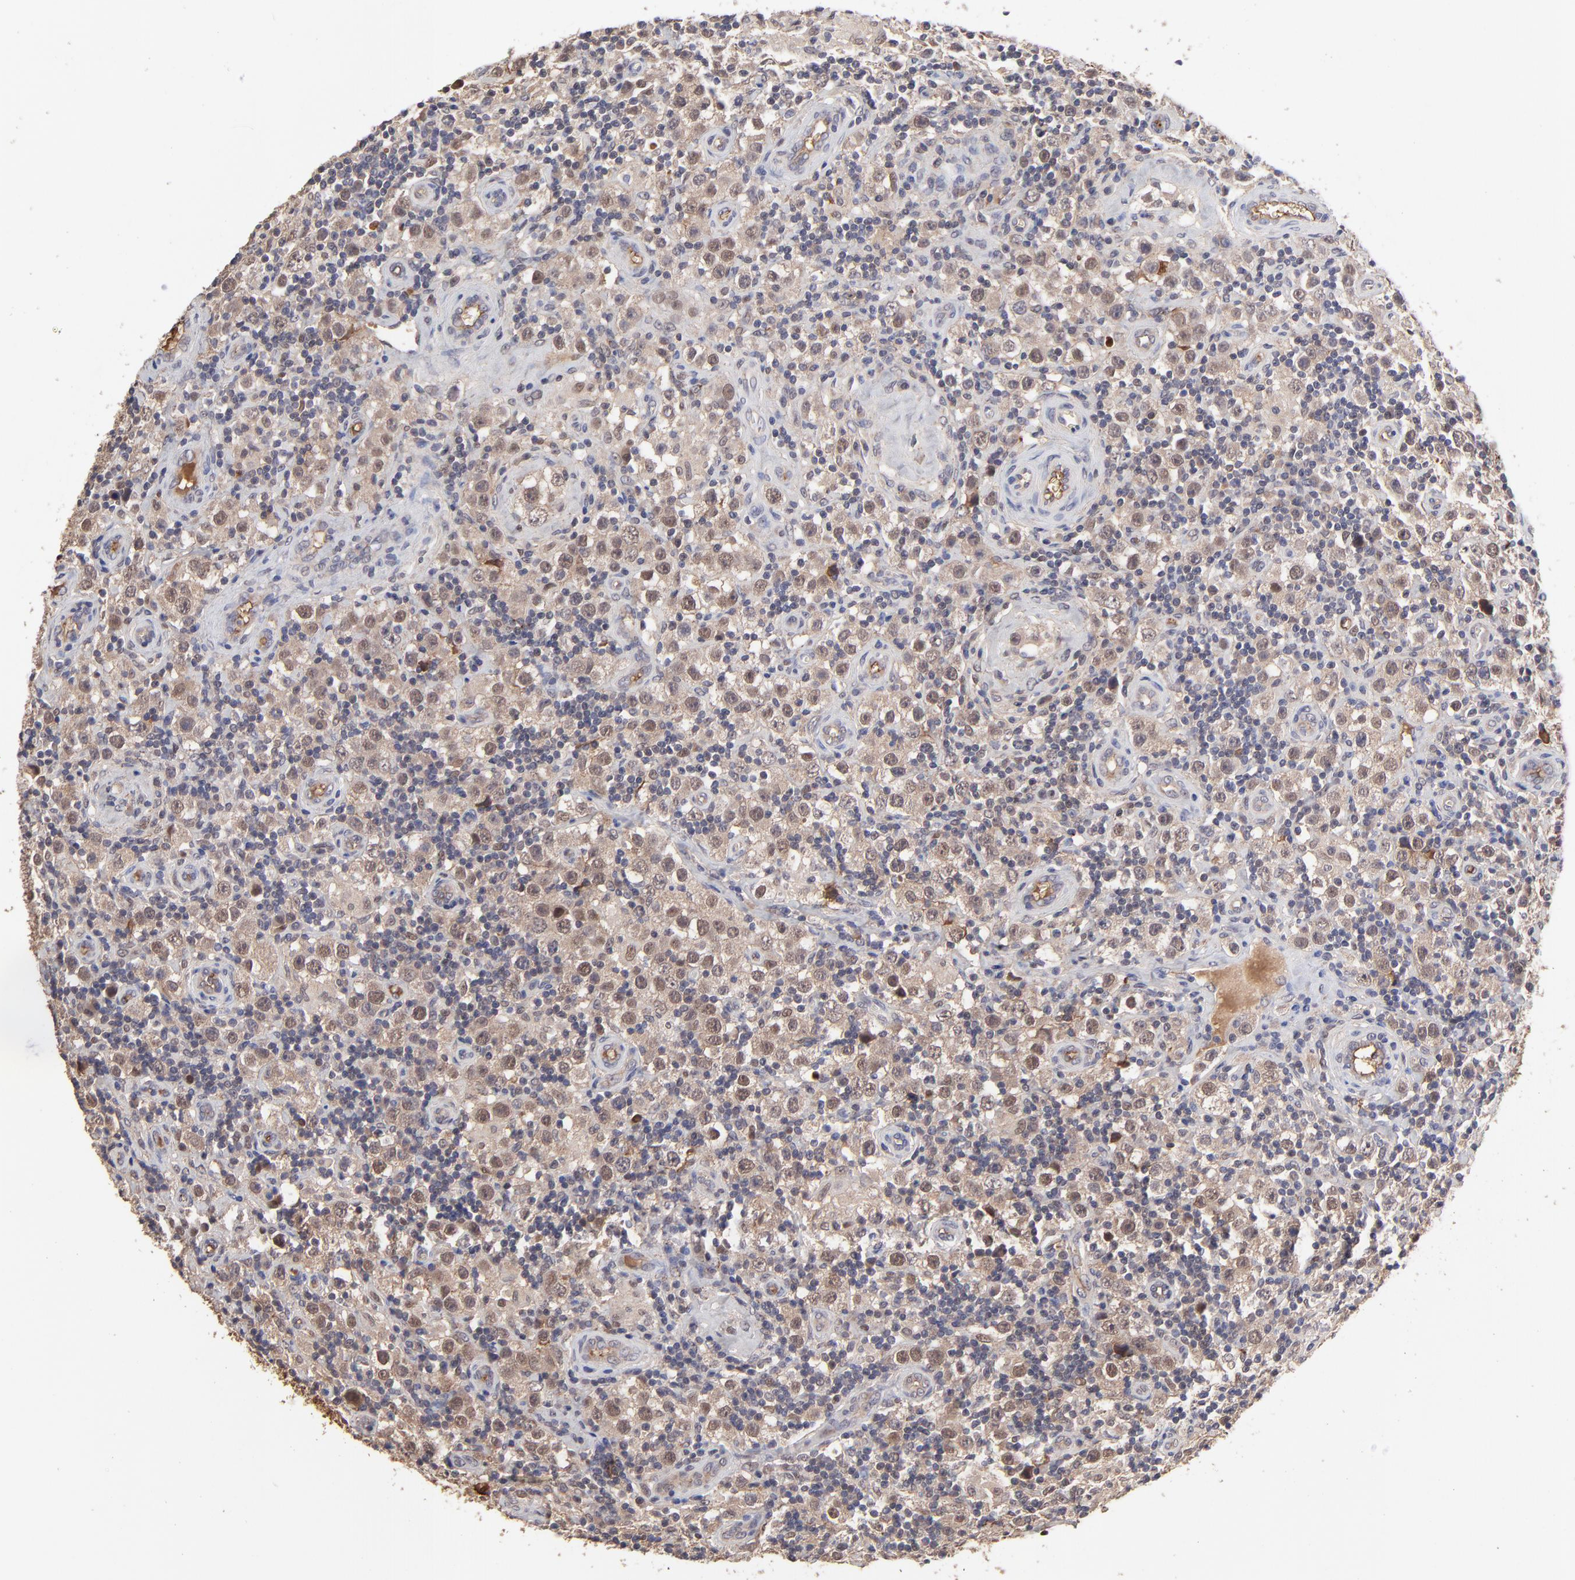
{"staining": {"intensity": "moderate", "quantity": "25%-75%", "location": "cytoplasmic/membranous,nuclear"}, "tissue": "testis cancer", "cell_type": "Tumor cells", "image_type": "cancer", "snomed": [{"axis": "morphology", "description": "Seminoma, NOS"}, {"axis": "topography", "description": "Testis"}], "caption": "Immunohistochemical staining of human testis seminoma displays moderate cytoplasmic/membranous and nuclear protein positivity in approximately 25%-75% of tumor cells.", "gene": "PSMD14", "patient": {"sex": "male", "age": 32}}